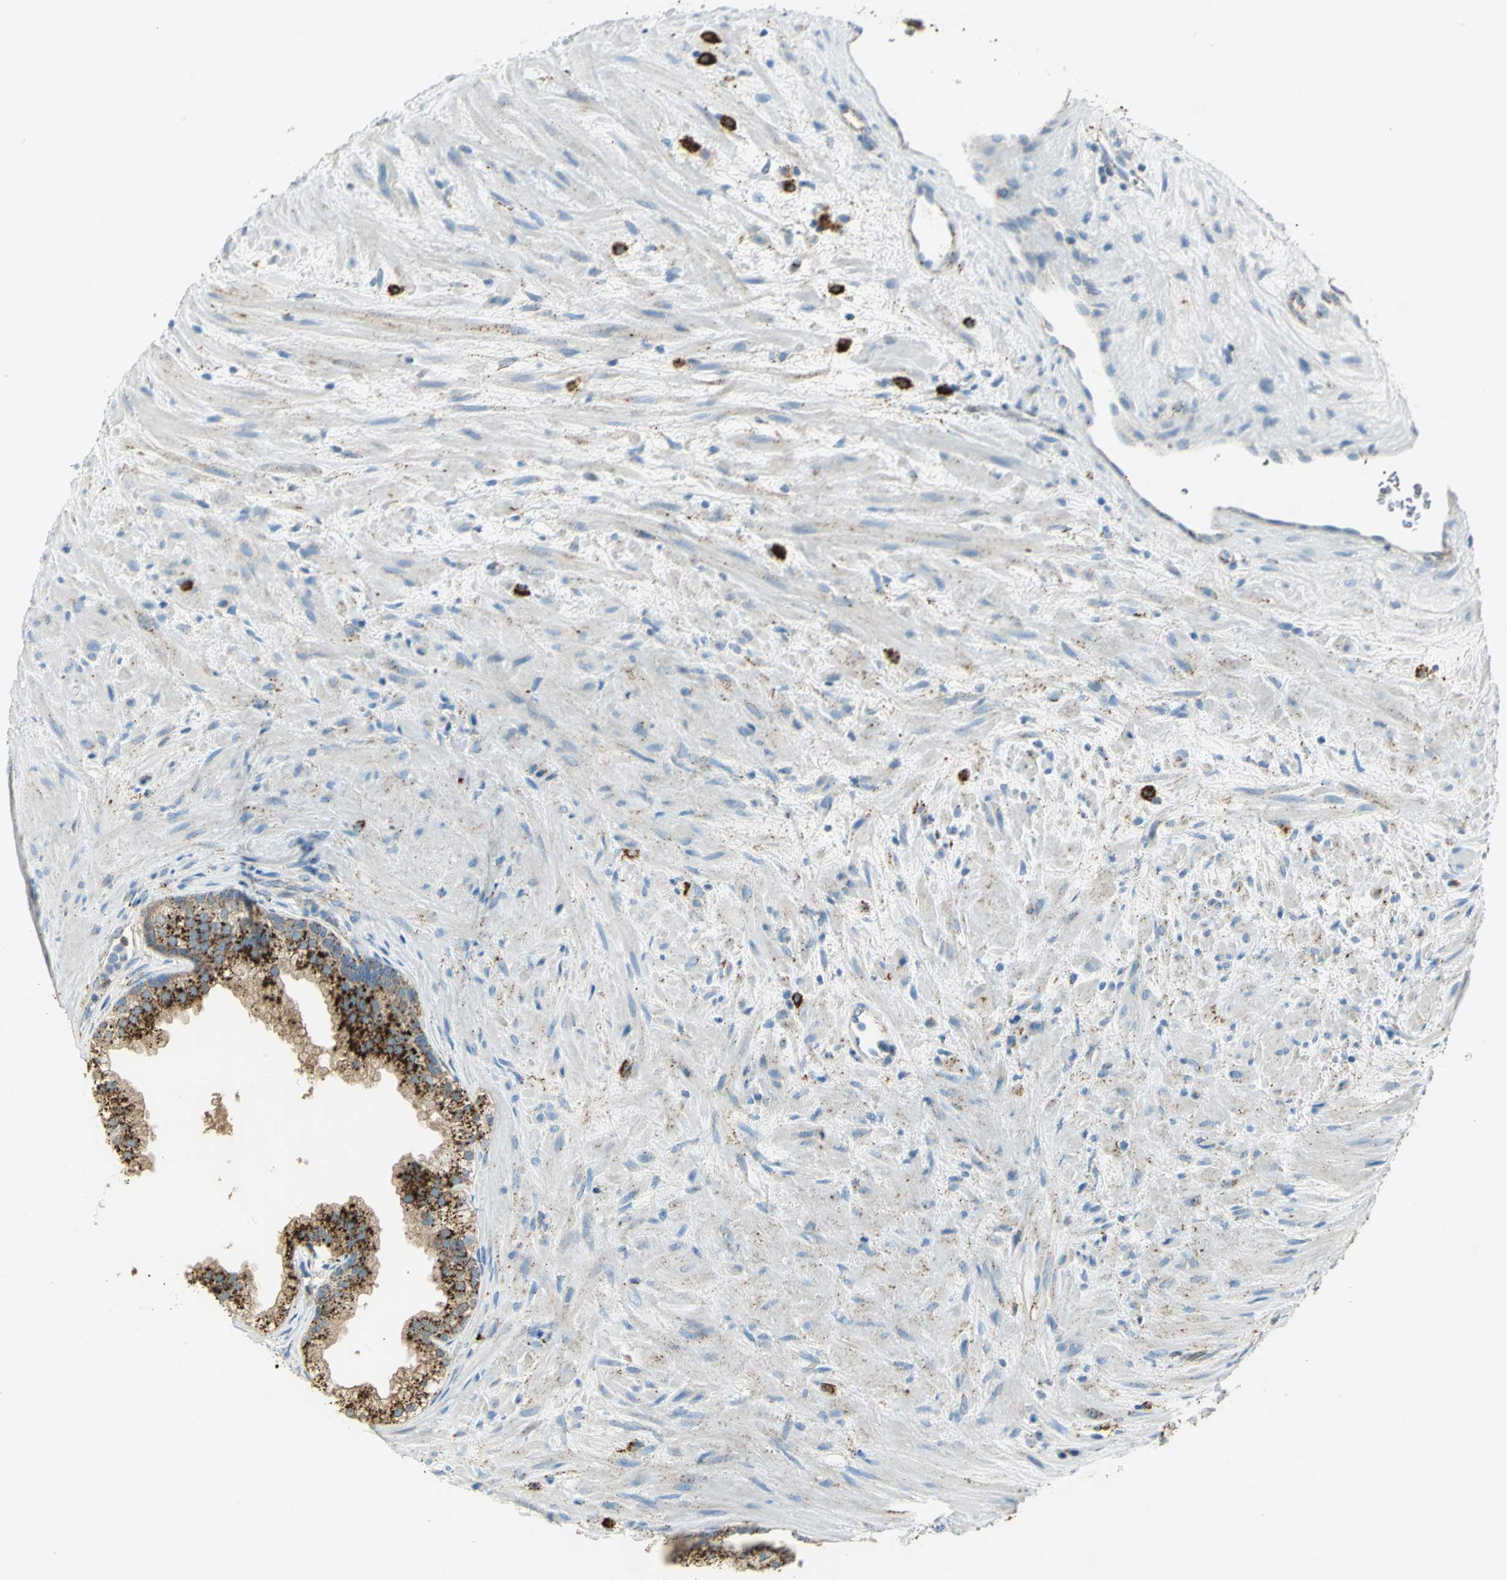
{"staining": {"intensity": "moderate", "quantity": ">75%", "location": "cytoplasmic/membranous"}, "tissue": "prostate", "cell_type": "Glandular cells", "image_type": "normal", "snomed": [{"axis": "morphology", "description": "Normal tissue, NOS"}, {"axis": "topography", "description": "Prostate"}], "caption": "Protein staining shows moderate cytoplasmic/membranous positivity in about >75% of glandular cells in normal prostate. The staining was performed using DAB, with brown indicating positive protein expression. Nuclei are stained blue with hematoxylin.", "gene": "ARSA", "patient": {"sex": "male", "age": 76}}